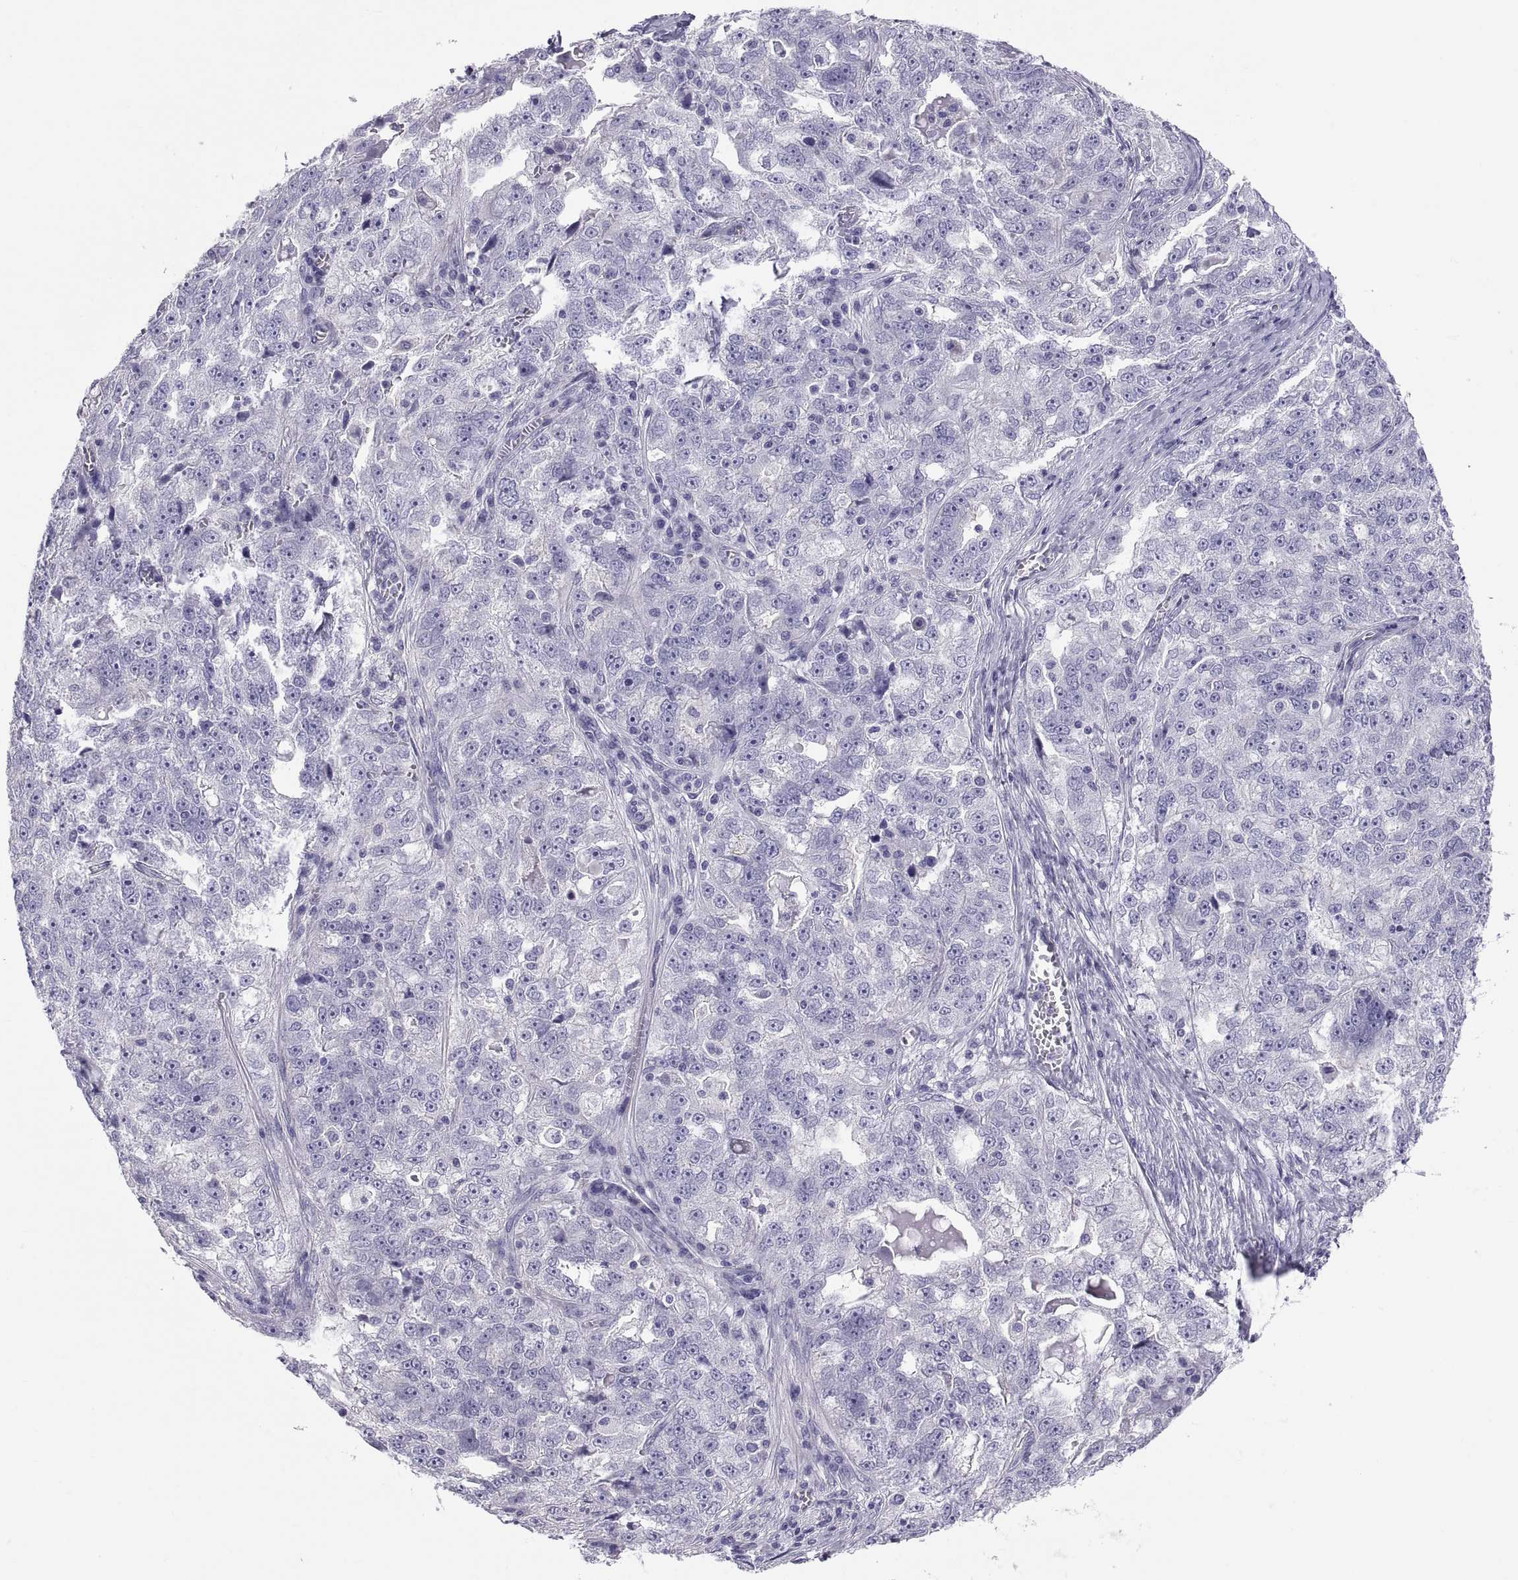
{"staining": {"intensity": "negative", "quantity": "none", "location": "none"}, "tissue": "ovarian cancer", "cell_type": "Tumor cells", "image_type": "cancer", "snomed": [{"axis": "morphology", "description": "Cystadenocarcinoma, serous, NOS"}, {"axis": "topography", "description": "Ovary"}], "caption": "High power microscopy micrograph of an immunohistochemistry (IHC) micrograph of ovarian serous cystadenocarcinoma, revealing no significant positivity in tumor cells.", "gene": "RNASE12", "patient": {"sex": "female", "age": 51}}